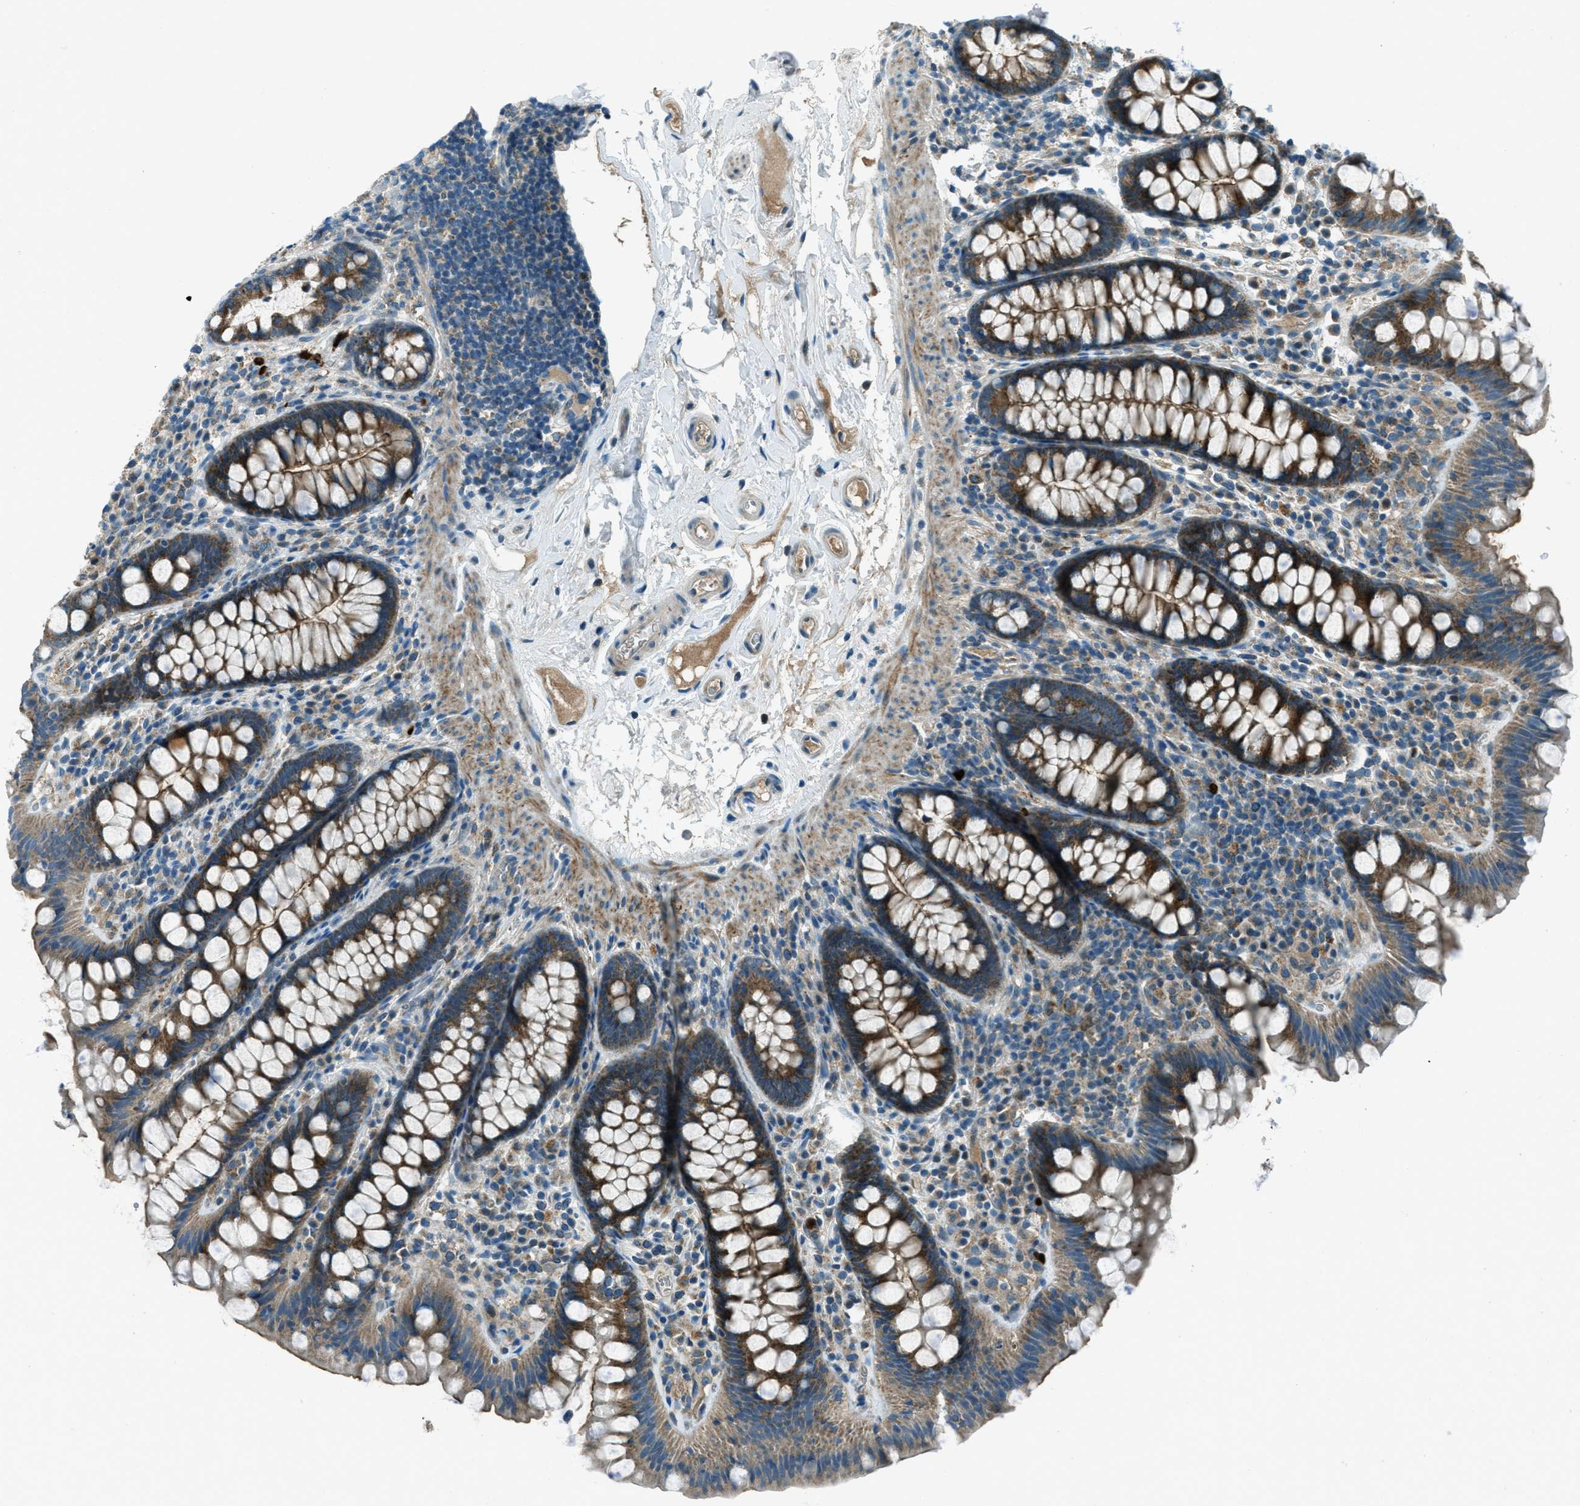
{"staining": {"intensity": "weak", "quantity": "25%-75%", "location": "cytoplasmic/membranous"}, "tissue": "colon", "cell_type": "Endothelial cells", "image_type": "normal", "snomed": [{"axis": "morphology", "description": "Normal tissue, NOS"}, {"axis": "topography", "description": "Colon"}], "caption": "Colon stained with DAB (3,3'-diaminobenzidine) immunohistochemistry (IHC) exhibits low levels of weak cytoplasmic/membranous expression in about 25%-75% of endothelial cells.", "gene": "FAR1", "patient": {"sex": "female", "age": 80}}